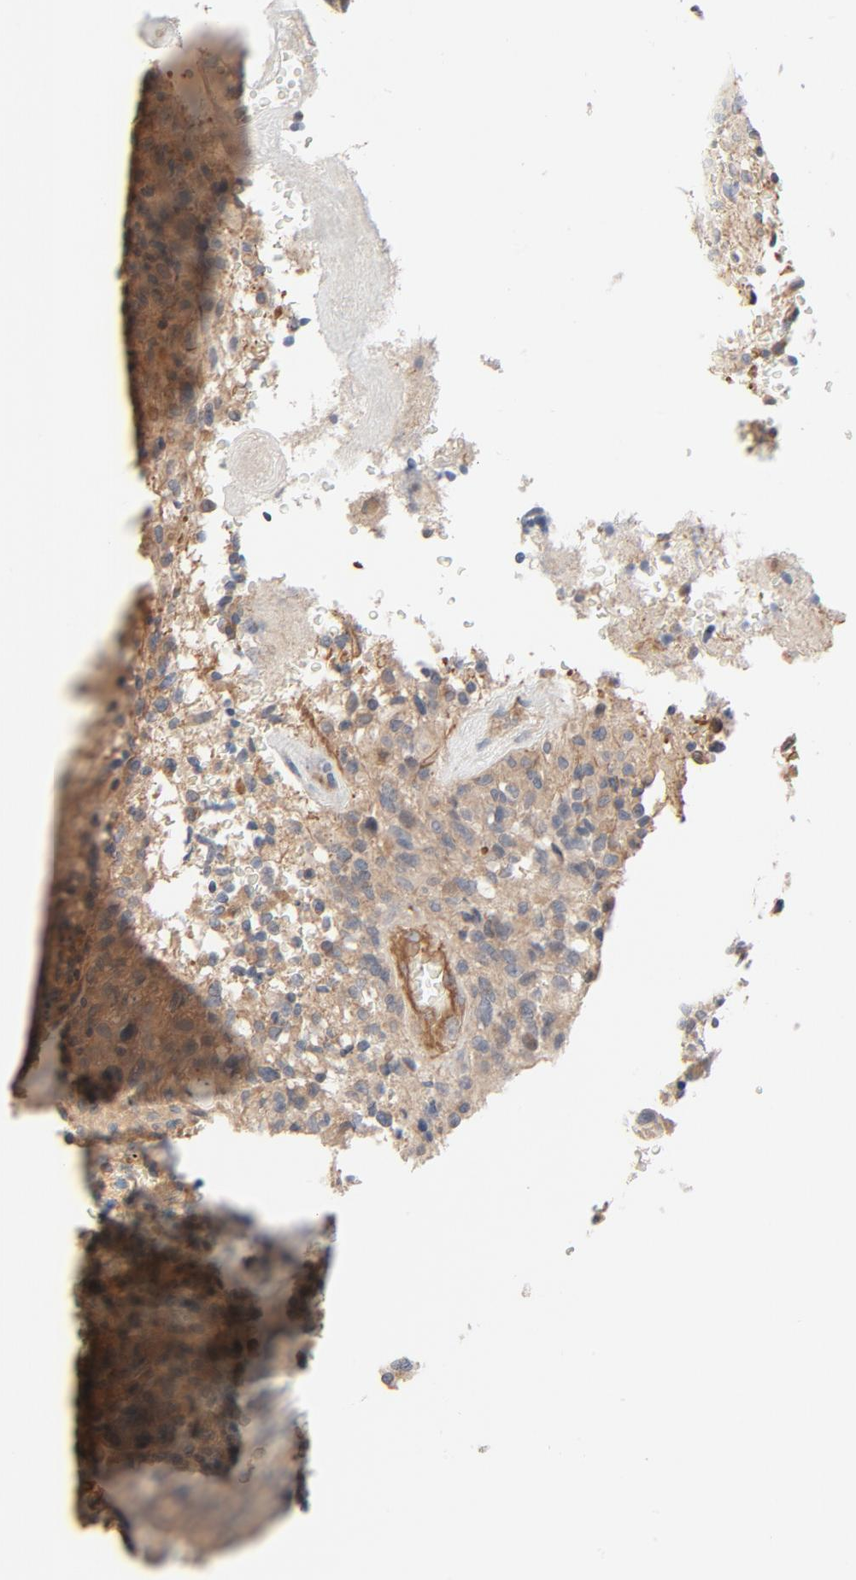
{"staining": {"intensity": "moderate", "quantity": ">75%", "location": "cytoplasmic/membranous"}, "tissue": "glioma", "cell_type": "Tumor cells", "image_type": "cancer", "snomed": [{"axis": "morphology", "description": "Normal tissue, NOS"}, {"axis": "morphology", "description": "Glioma, malignant, High grade"}, {"axis": "topography", "description": "Cerebral cortex"}], "caption": "Tumor cells exhibit medium levels of moderate cytoplasmic/membranous expression in approximately >75% of cells in malignant glioma (high-grade). (IHC, brightfield microscopy, high magnification).", "gene": "TRIOBP", "patient": {"sex": "male", "age": 56}}